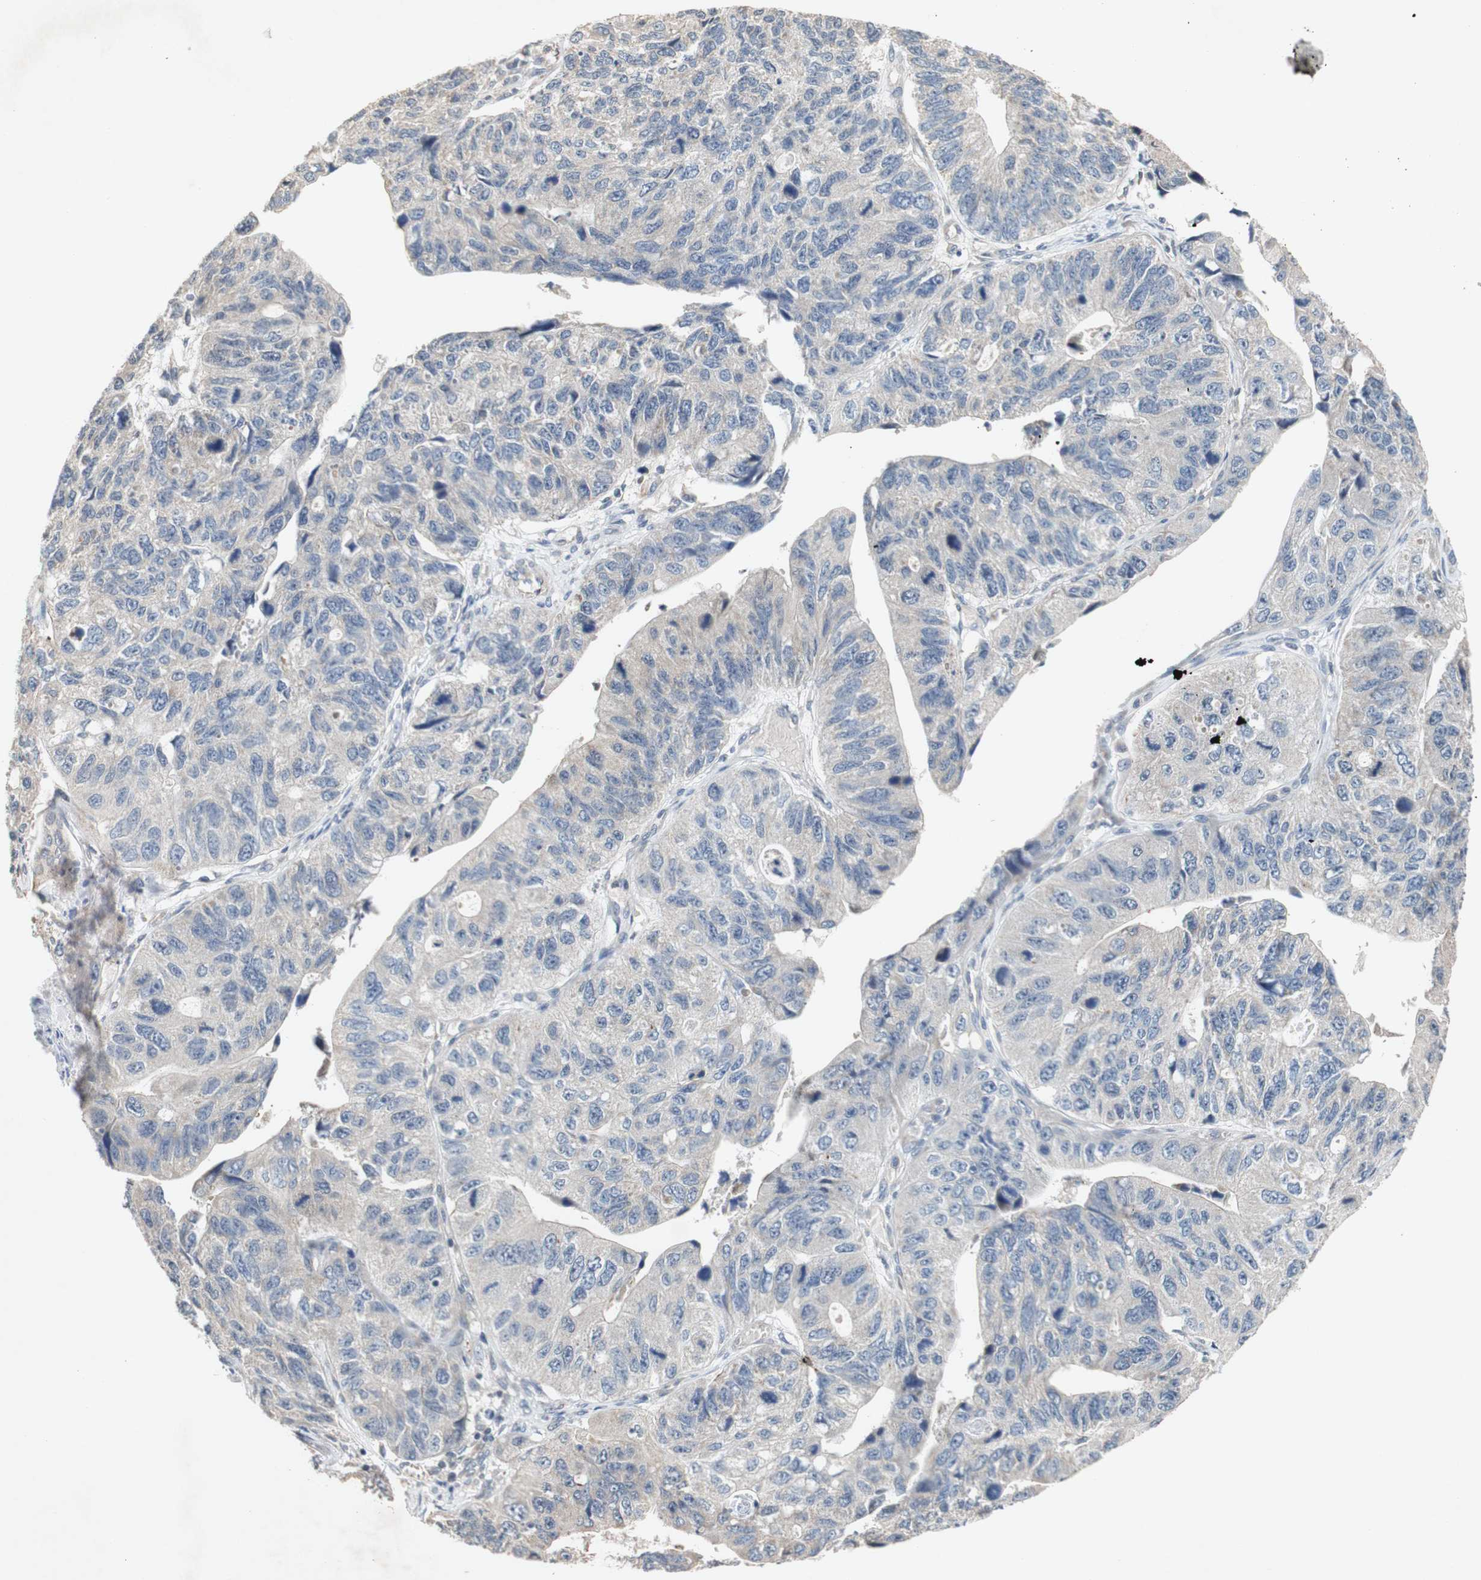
{"staining": {"intensity": "moderate", "quantity": ">75%", "location": "cytoplasmic/membranous"}, "tissue": "stomach cancer", "cell_type": "Tumor cells", "image_type": "cancer", "snomed": [{"axis": "morphology", "description": "Adenocarcinoma, NOS"}, {"axis": "topography", "description": "Stomach"}], "caption": "Immunohistochemical staining of stomach cancer exhibits medium levels of moderate cytoplasmic/membranous protein expression in approximately >75% of tumor cells. (Brightfield microscopy of DAB IHC at high magnification).", "gene": "PIN1", "patient": {"sex": "male", "age": 59}}